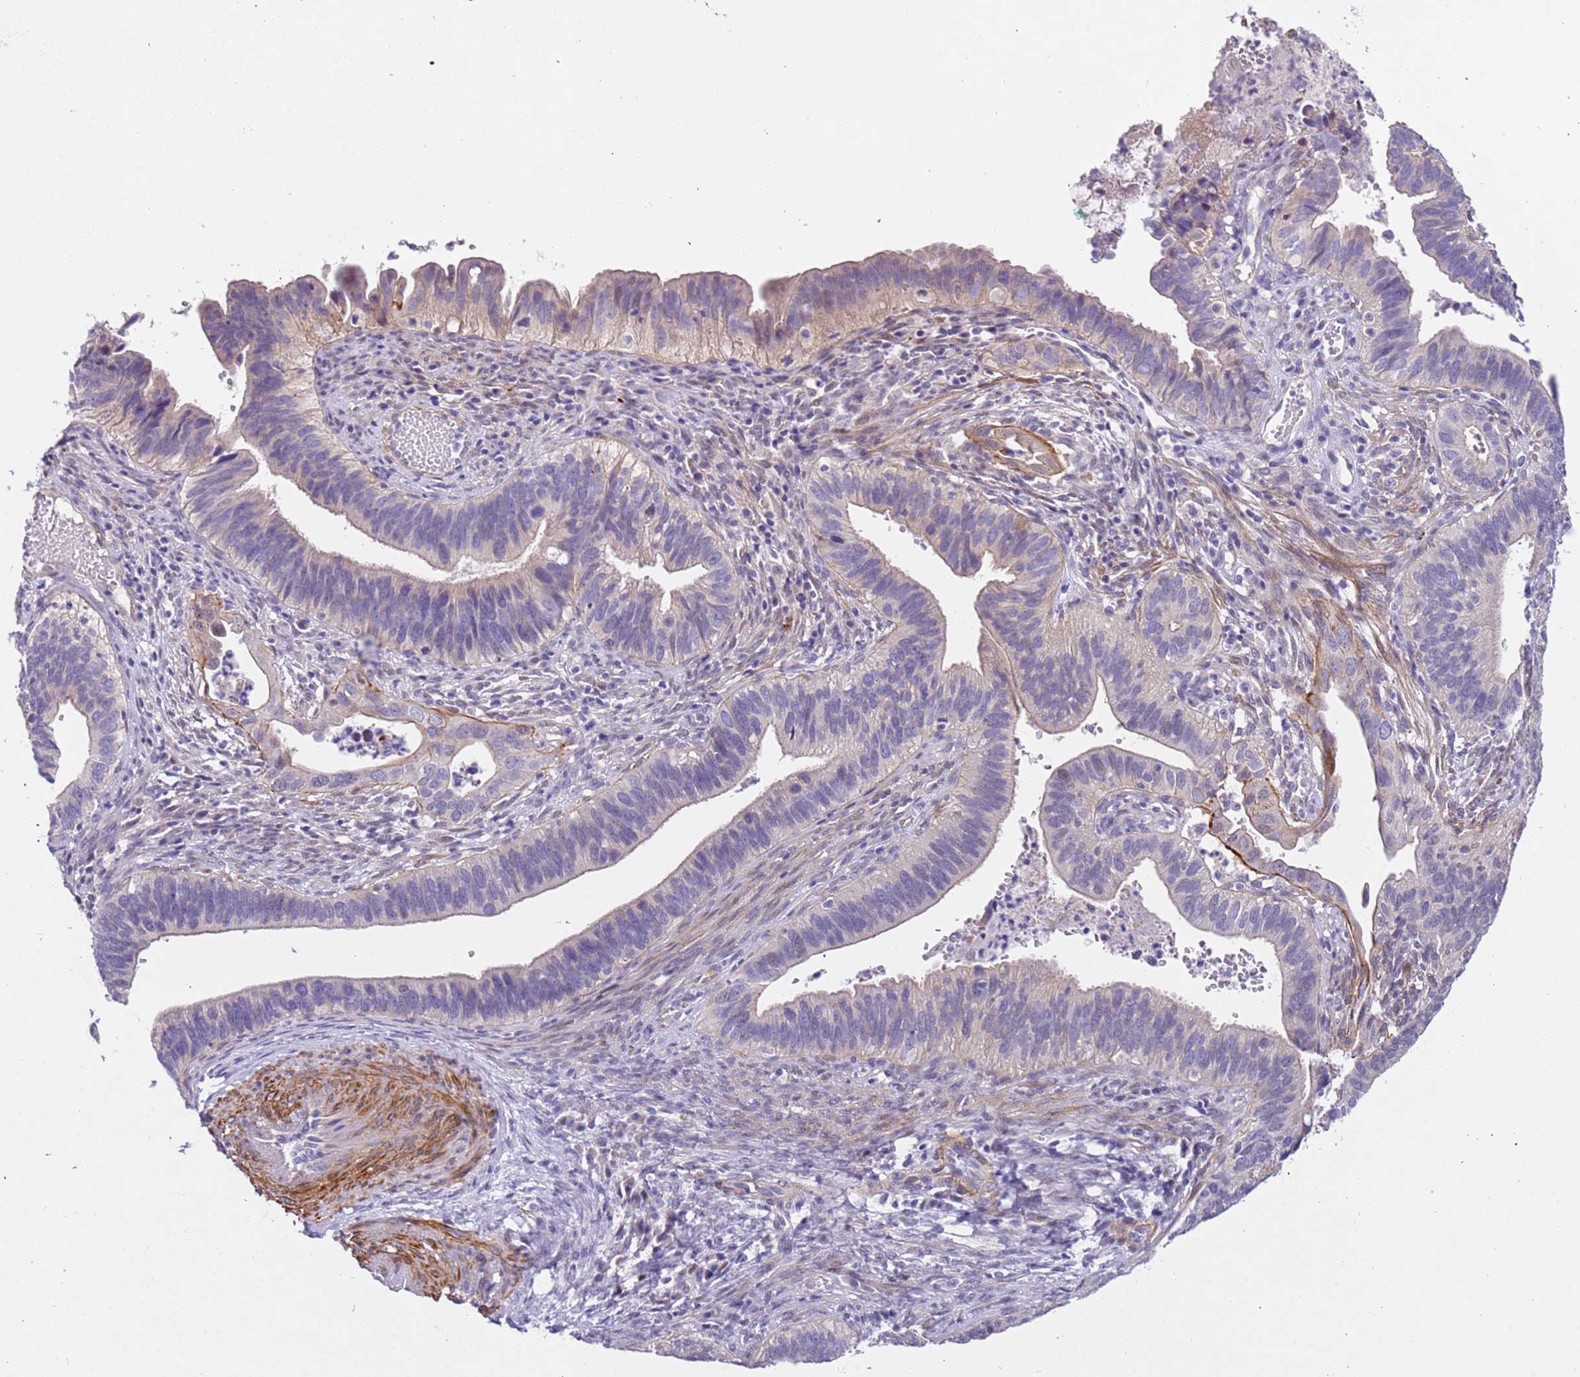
{"staining": {"intensity": "negative", "quantity": "none", "location": "none"}, "tissue": "cervical cancer", "cell_type": "Tumor cells", "image_type": "cancer", "snomed": [{"axis": "morphology", "description": "Adenocarcinoma, NOS"}, {"axis": "topography", "description": "Cervix"}], "caption": "Tumor cells are negative for brown protein staining in cervical cancer (adenocarcinoma). (DAB (3,3'-diaminobenzidine) IHC, high magnification).", "gene": "PLEKHH1", "patient": {"sex": "female", "age": 42}}